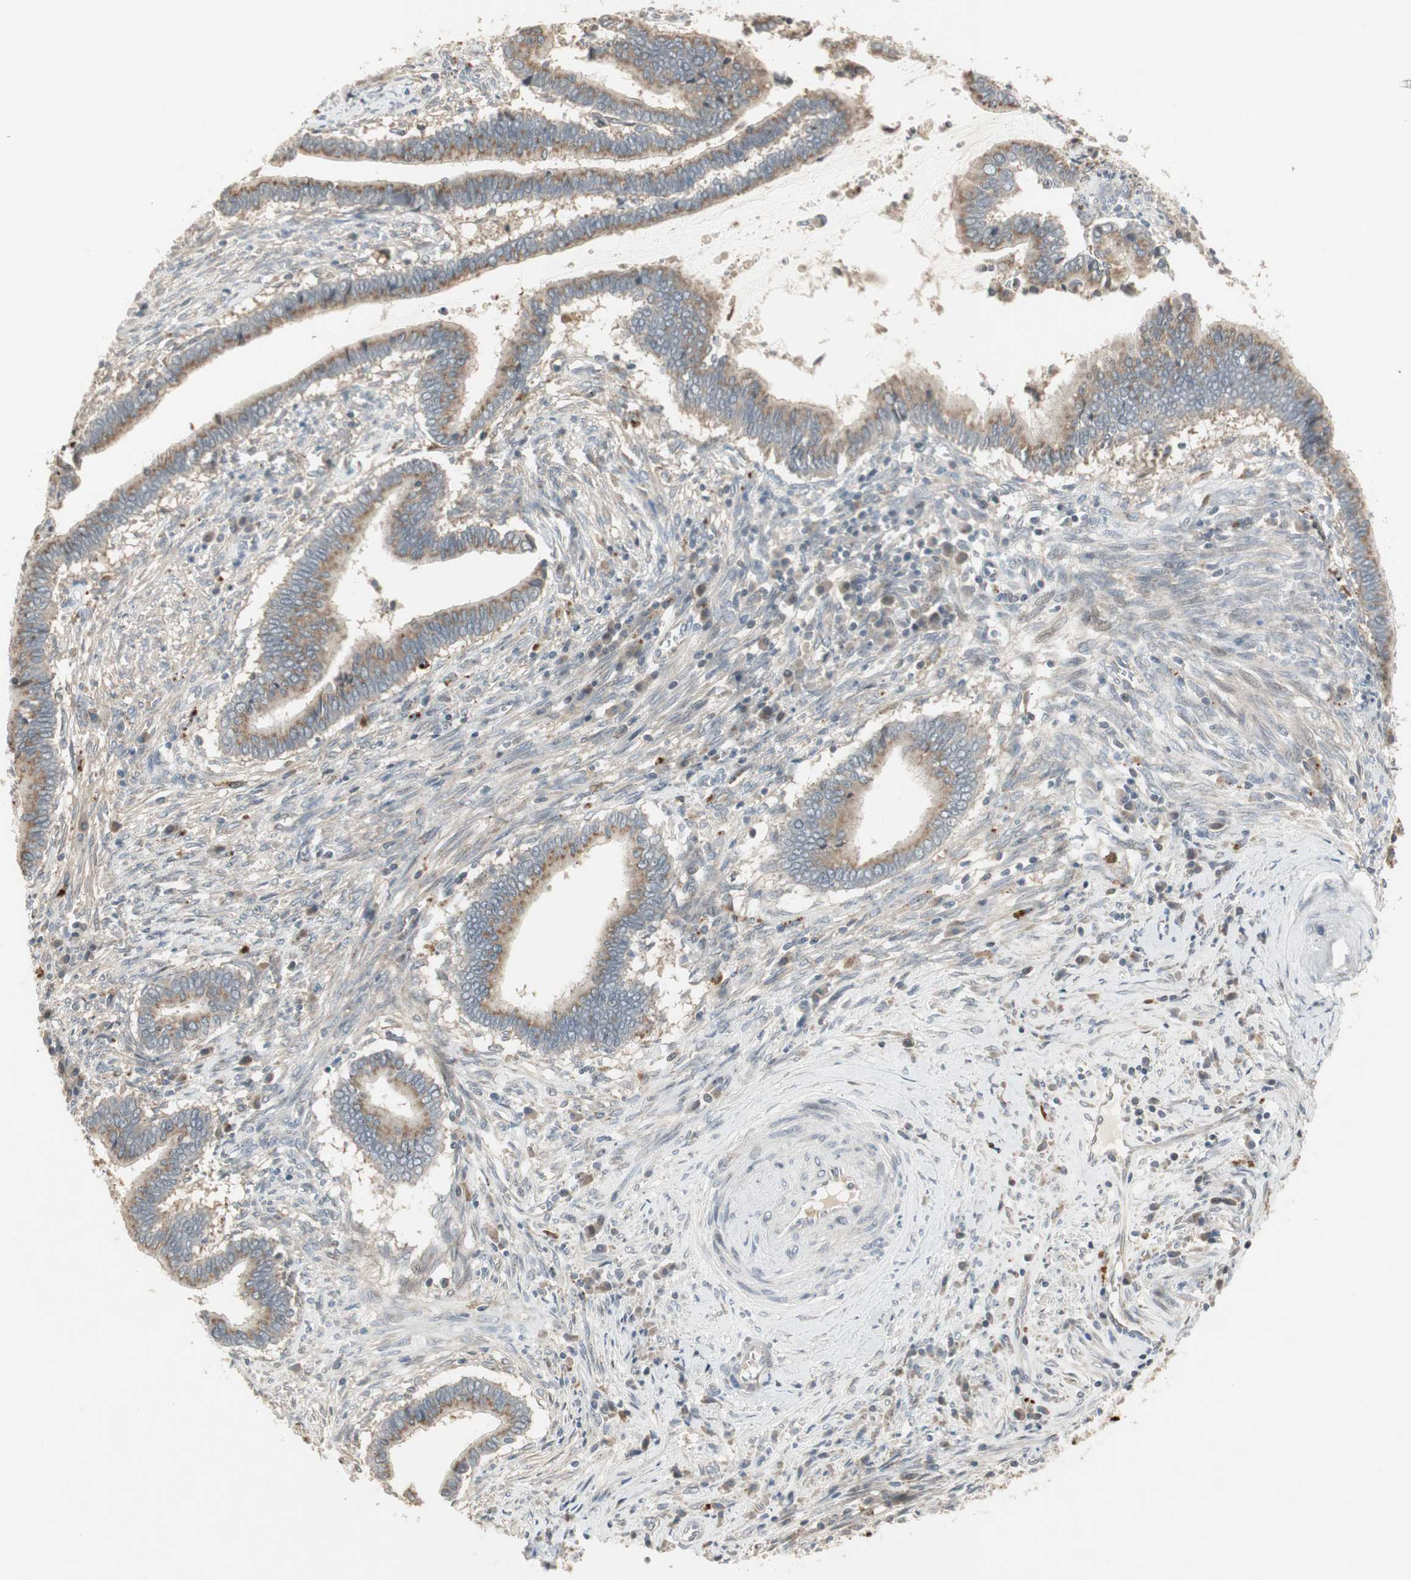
{"staining": {"intensity": "moderate", "quantity": ">75%", "location": "cytoplasmic/membranous"}, "tissue": "cervical cancer", "cell_type": "Tumor cells", "image_type": "cancer", "snomed": [{"axis": "morphology", "description": "Adenocarcinoma, NOS"}, {"axis": "topography", "description": "Cervix"}], "caption": "Immunohistochemistry (IHC) micrograph of neoplastic tissue: adenocarcinoma (cervical) stained using immunohistochemistry displays medium levels of moderate protein expression localized specifically in the cytoplasmic/membranous of tumor cells, appearing as a cytoplasmic/membranous brown color.", "gene": "SNX4", "patient": {"sex": "female", "age": 44}}